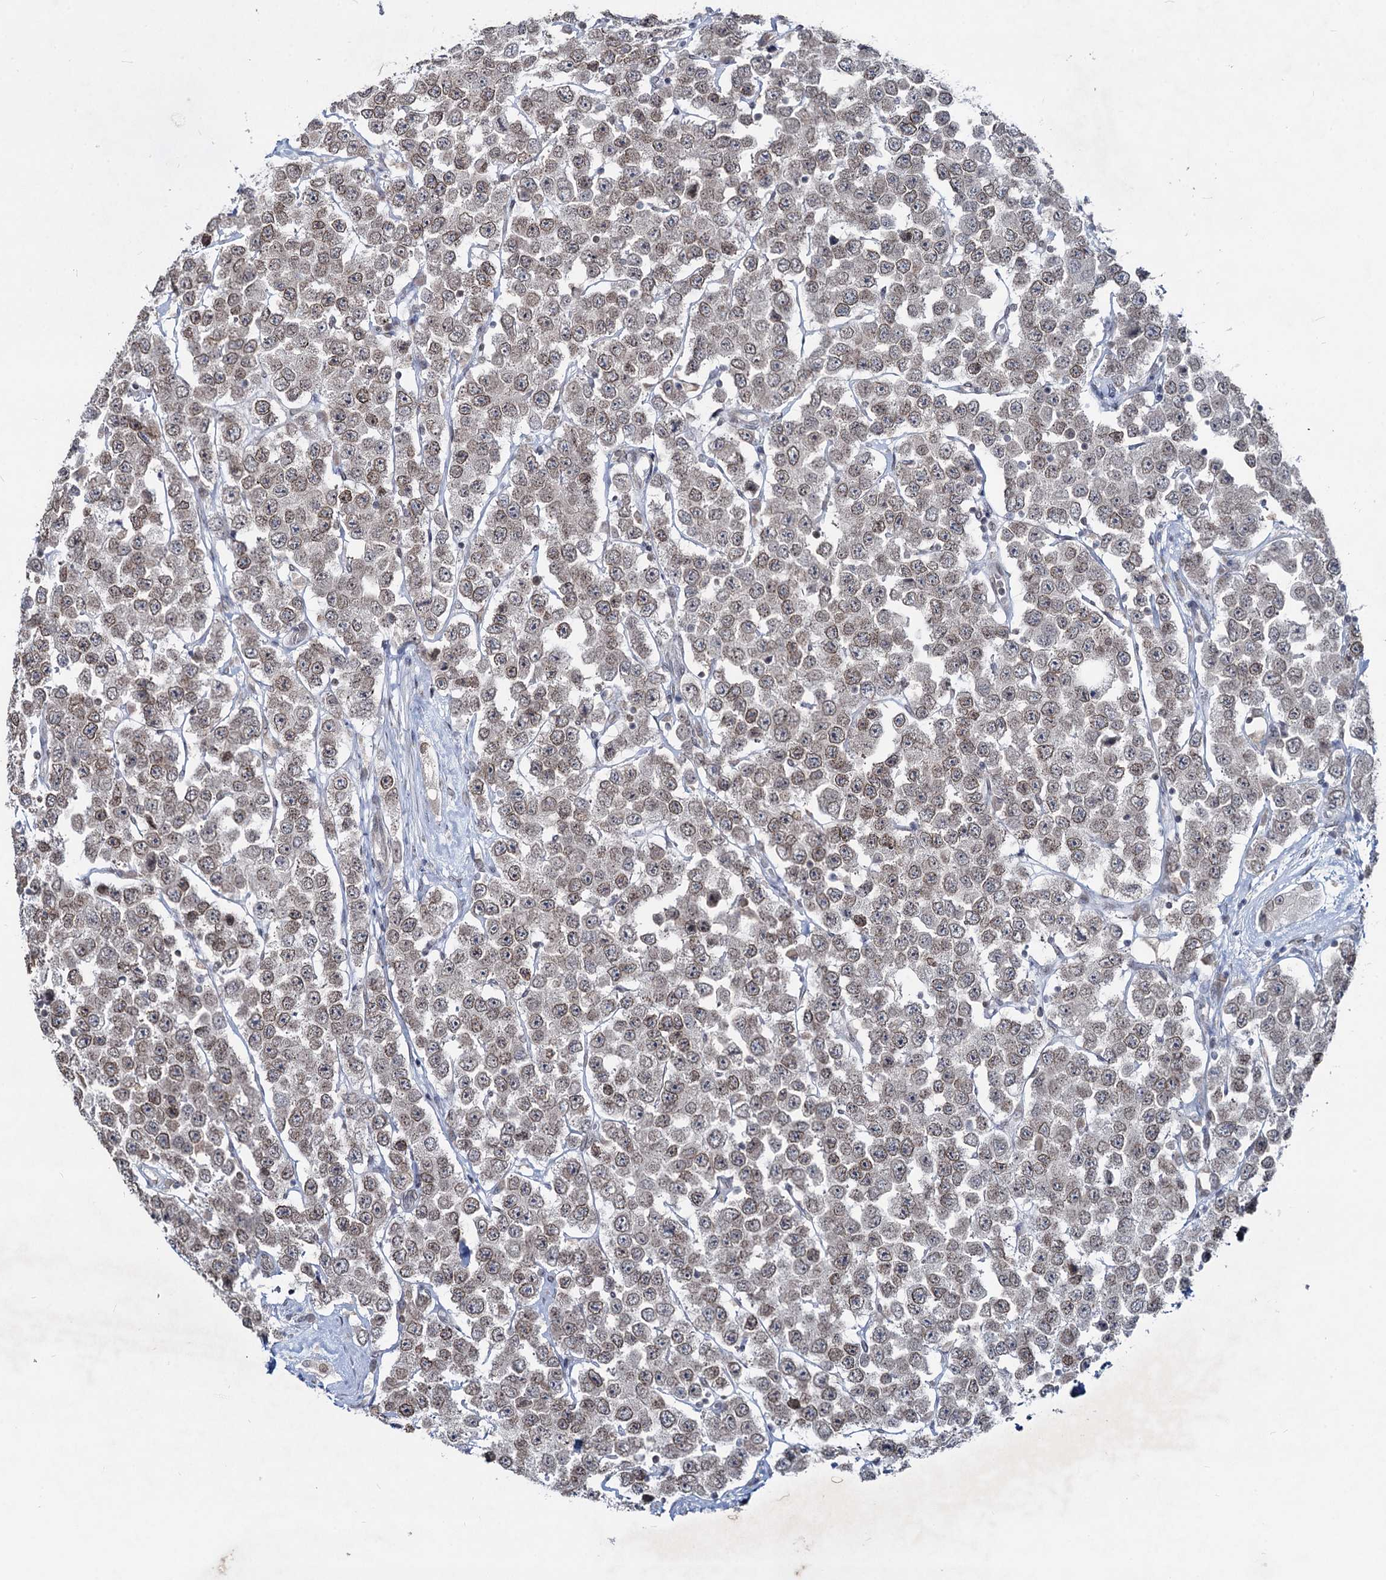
{"staining": {"intensity": "weak", "quantity": ">75%", "location": "cytoplasmic/membranous,nuclear"}, "tissue": "testis cancer", "cell_type": "Tumor cells", "image_type": "cancer", "snomed": [{"axis": "morphology", "description": "Seminoma, NOS"}, {"axis": "topography", "description": "Testis"}], "caption": "The immunohistochemical stain shows weak cytoplasmic/membranous and nuclear staining in tumor cells of testis cancer tissue. The staining is performed using DAB (3,3'-diaminobenzidine) brown chromogen to label protein expression. The nuclei are counter-stained blue using hematoxylin.", "gene": "RNF6", "patient": {"sex": "male", "age": 28}}